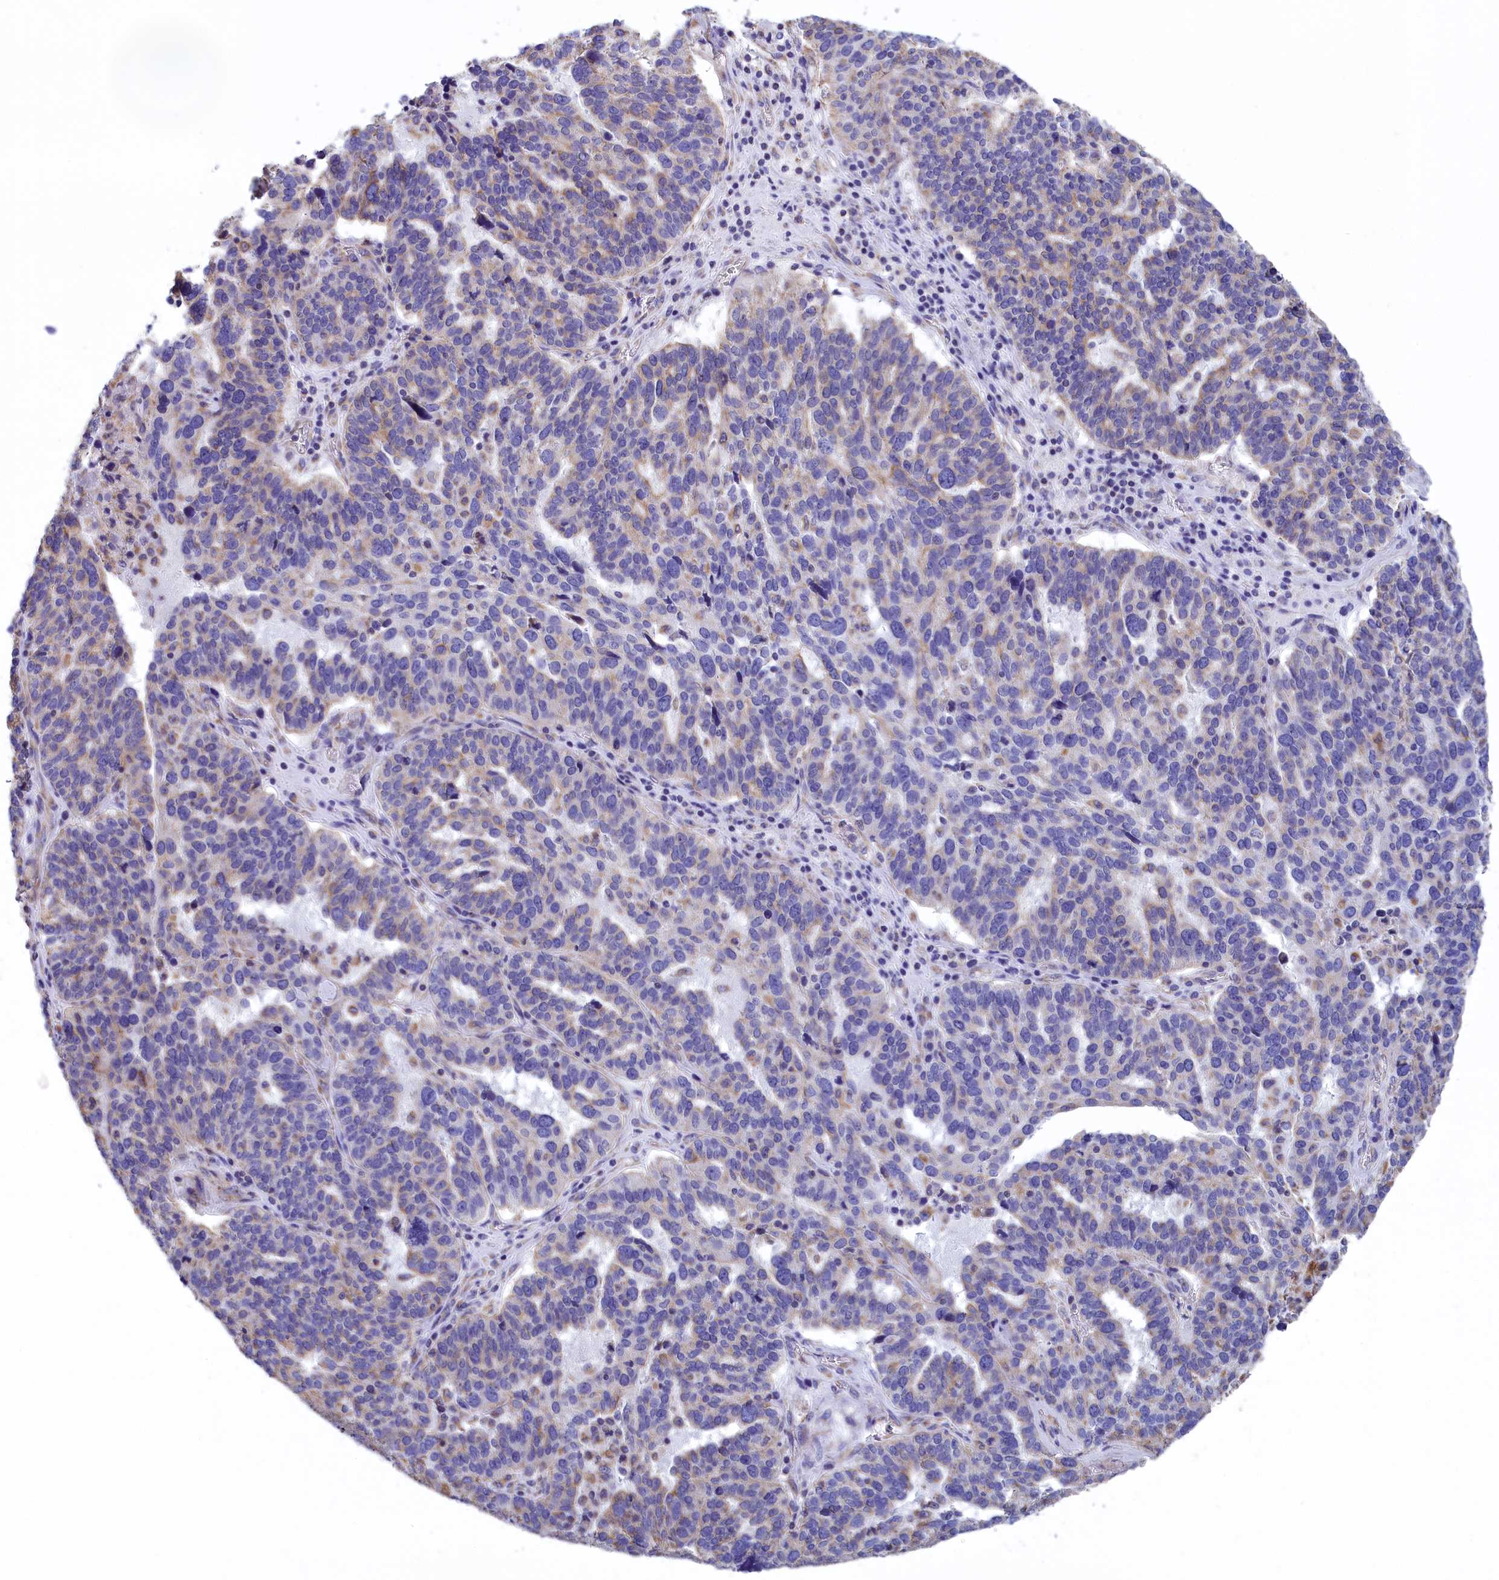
{"staining": {"intensity": "weak", "quantity": "<25%", "location": "cytoplasmic/membranous"}, "tissue": "ovarian cancer", "cell_type": "Tumor cells", "image_type": "cancer", "snomed": [{"axis": "morphology", "description": "Cystadenocarcinoma, serous, NOS"}, {"axis": "topography", "description": "Ovary"}], "caption": "IHC of ovarian serous cystadenocarcinoma displays no expression in tumor cells.", "gene": "GATB", "patient": {"sex": "female", "age": 59}}